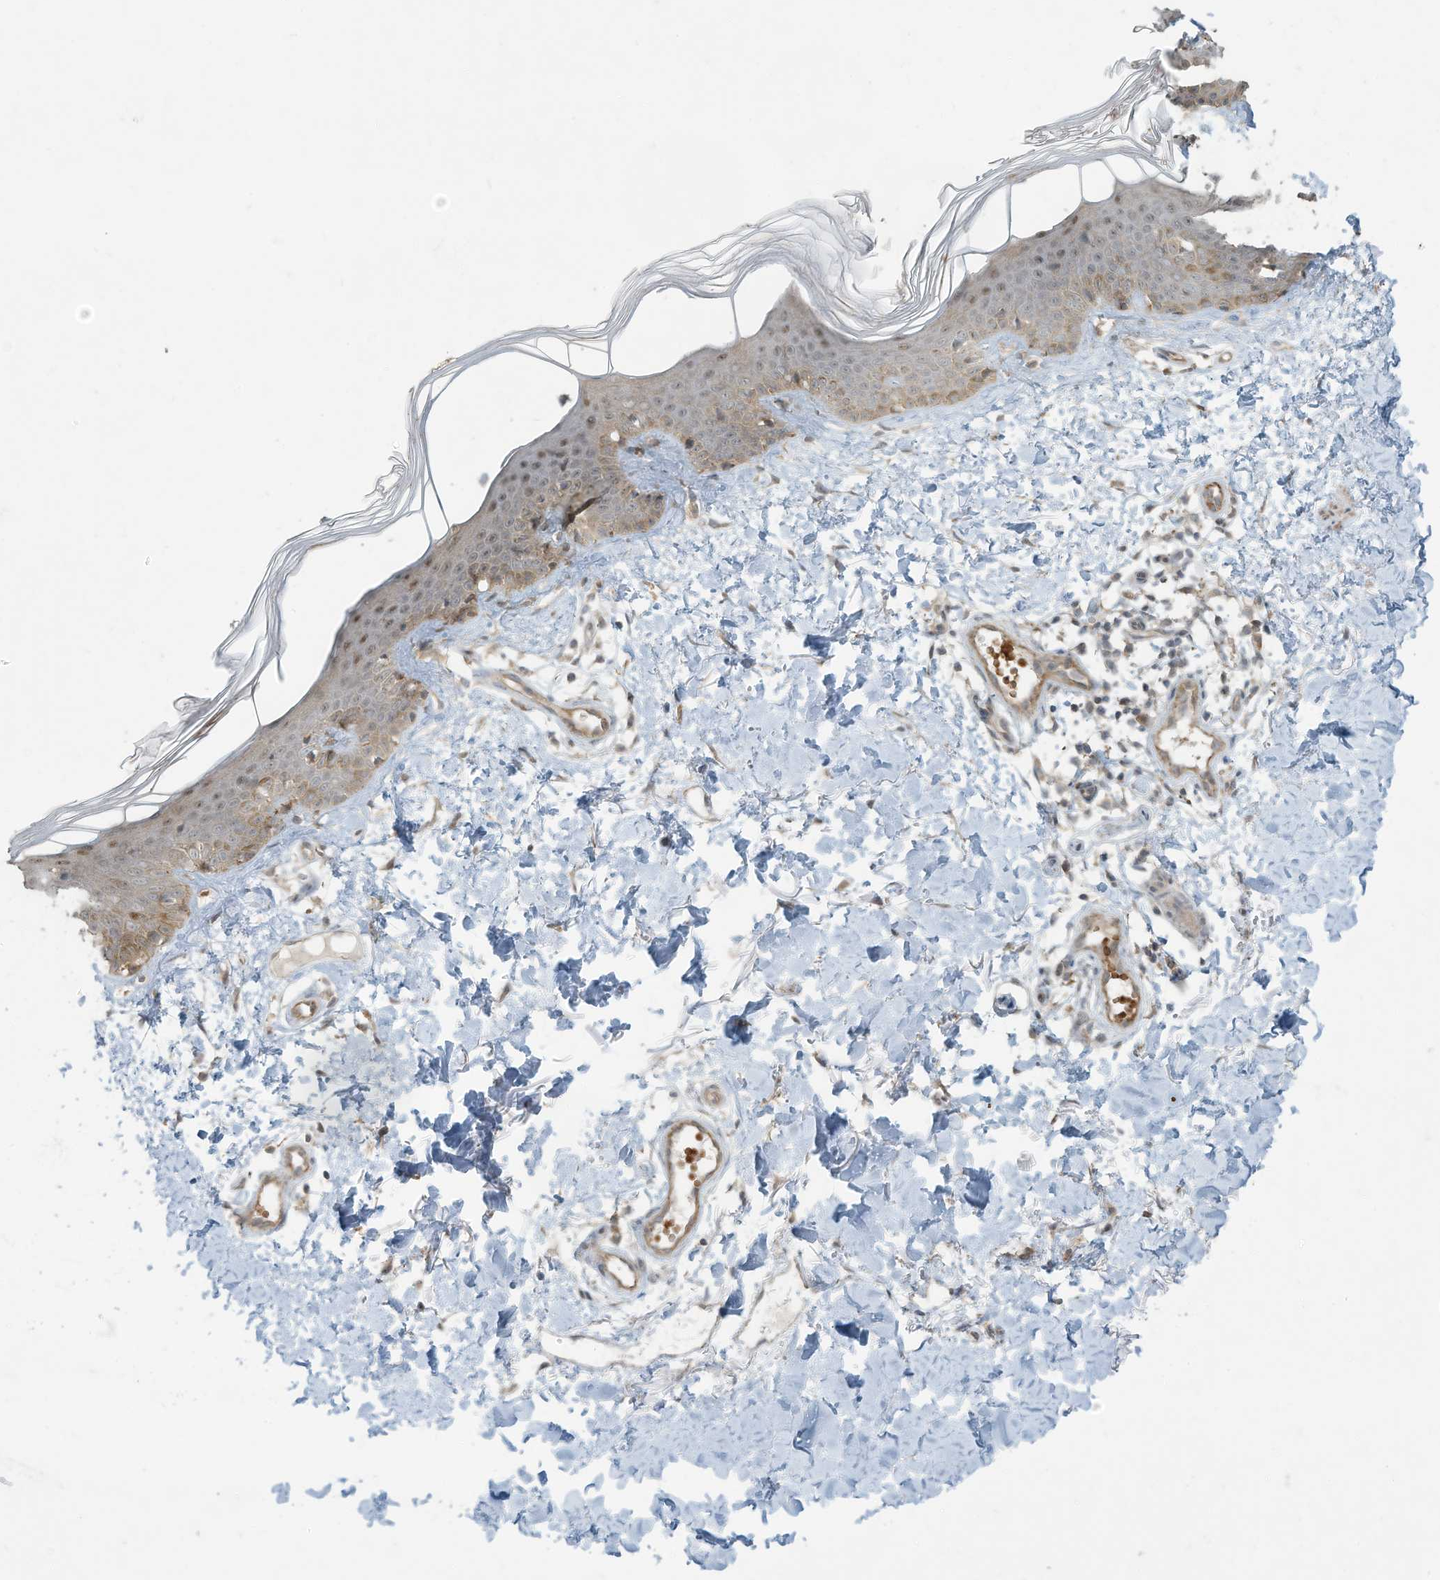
{"staining": {"intensity": "weak", "quantity": ">75%", "location": "cytoplasmic/membranous"}, "tissue": "skin", "cell_type": "Fibroblasts", "image_type": "normal", "snomed": [{"axis": "morphology", "description": "Normal tissue, NOS"}, {"axis": "topography", "description": "Skin"}], "caption": "Weak cytoplasmic/membranous protein staining is present in approximately >75% of fibroblasts in skin. Immunohistochemistry (ihc) stains the protein in brown and the nuclei are stained blue.", "gene": "ERI2", "patient": {"sex": "male", "age": 37}}